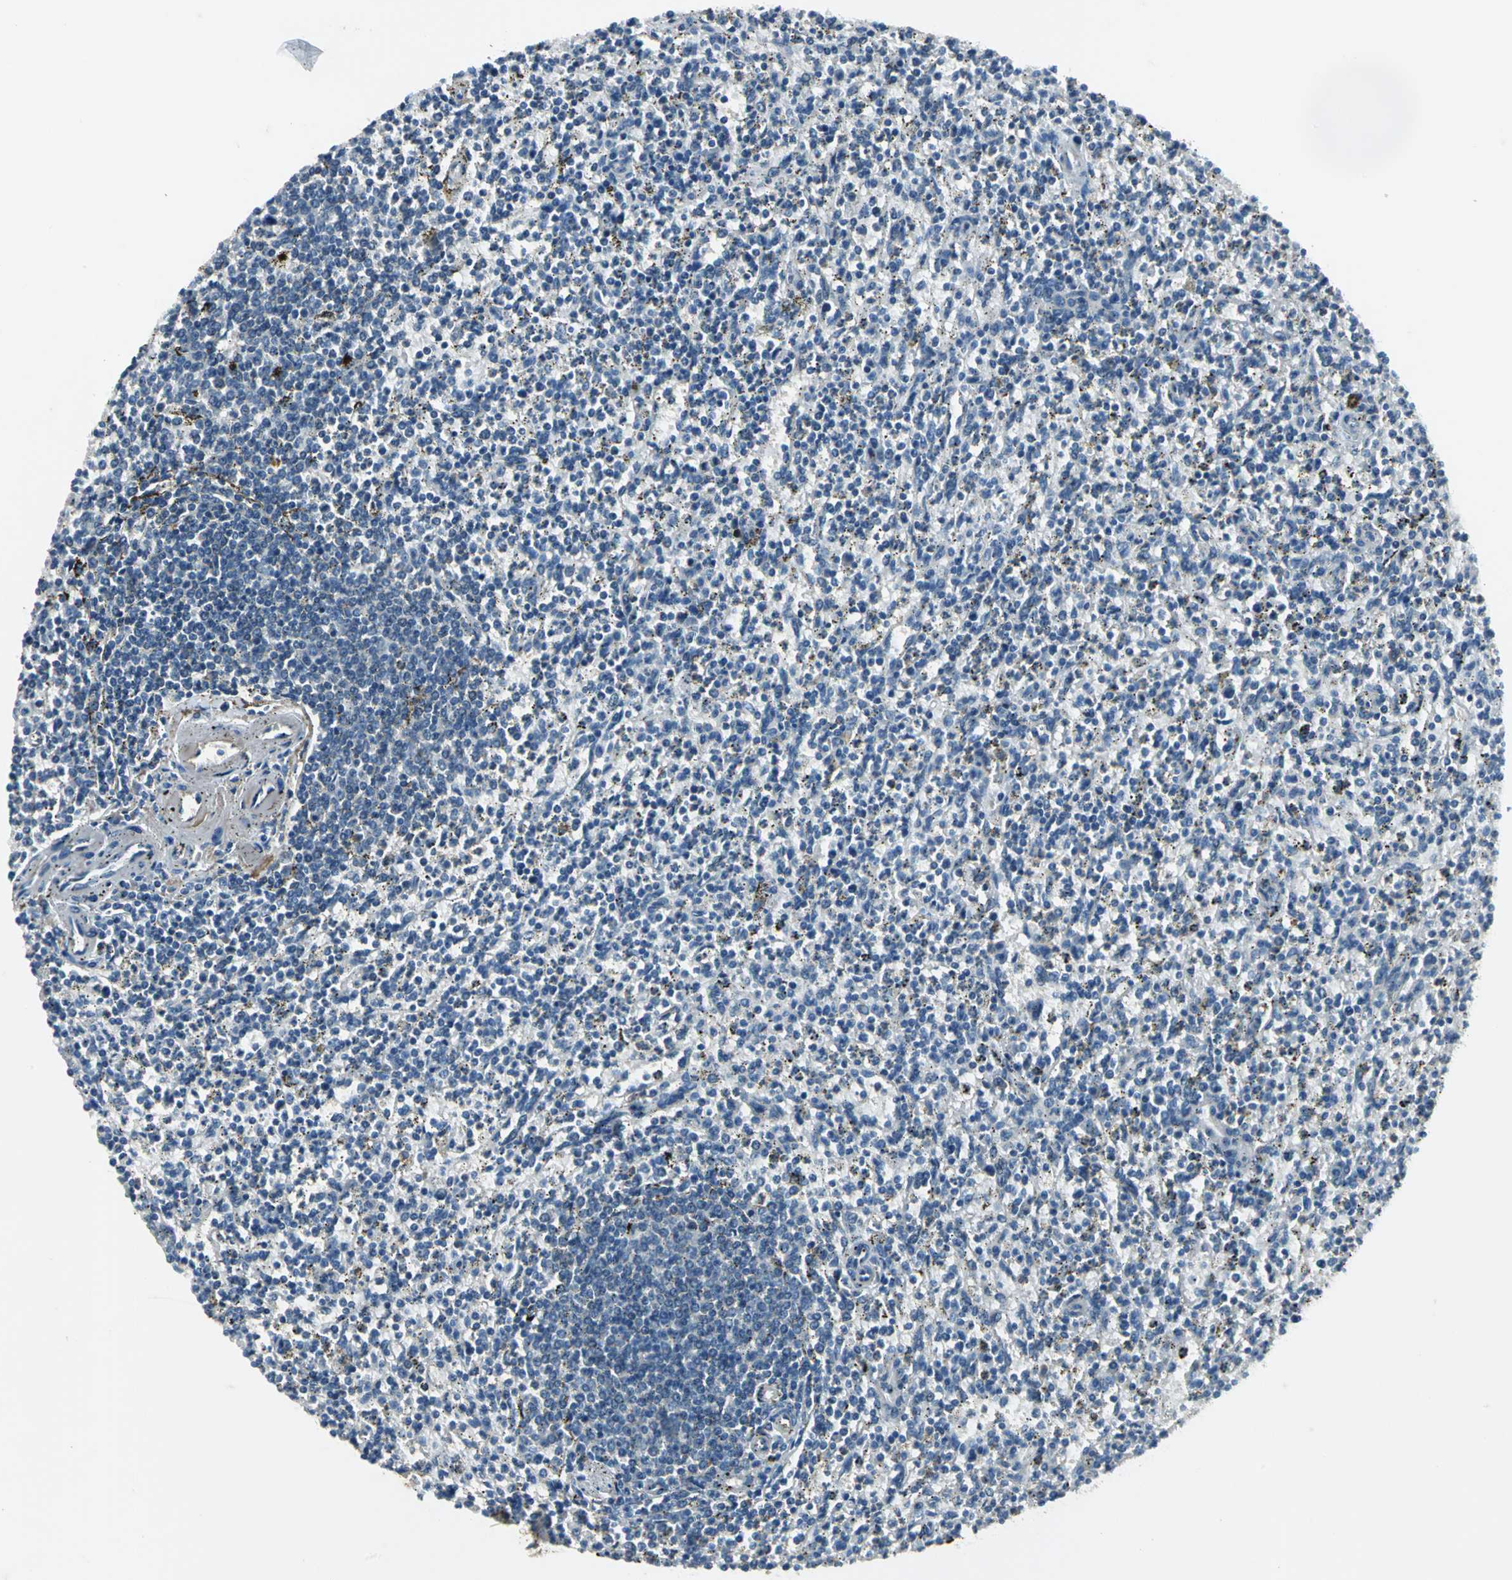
{"staining": {"intensity": "negative", "quantity": "none", "location": "none"}, "tissue": "spleen", "cell_type": "Cells in red pulp", "image_type": "normal", "snomed": [{"axis": "morphology", "description": "Normal tissue, NOS"}, {"axis": "topography", "description": "Spleen"}], "caption": "Spleen was stained to show a protein in brown. There is no significant expression in cells in red pulp.", "gene": "SLC16A7", "patient": {"sex": "male", "age": 72}}